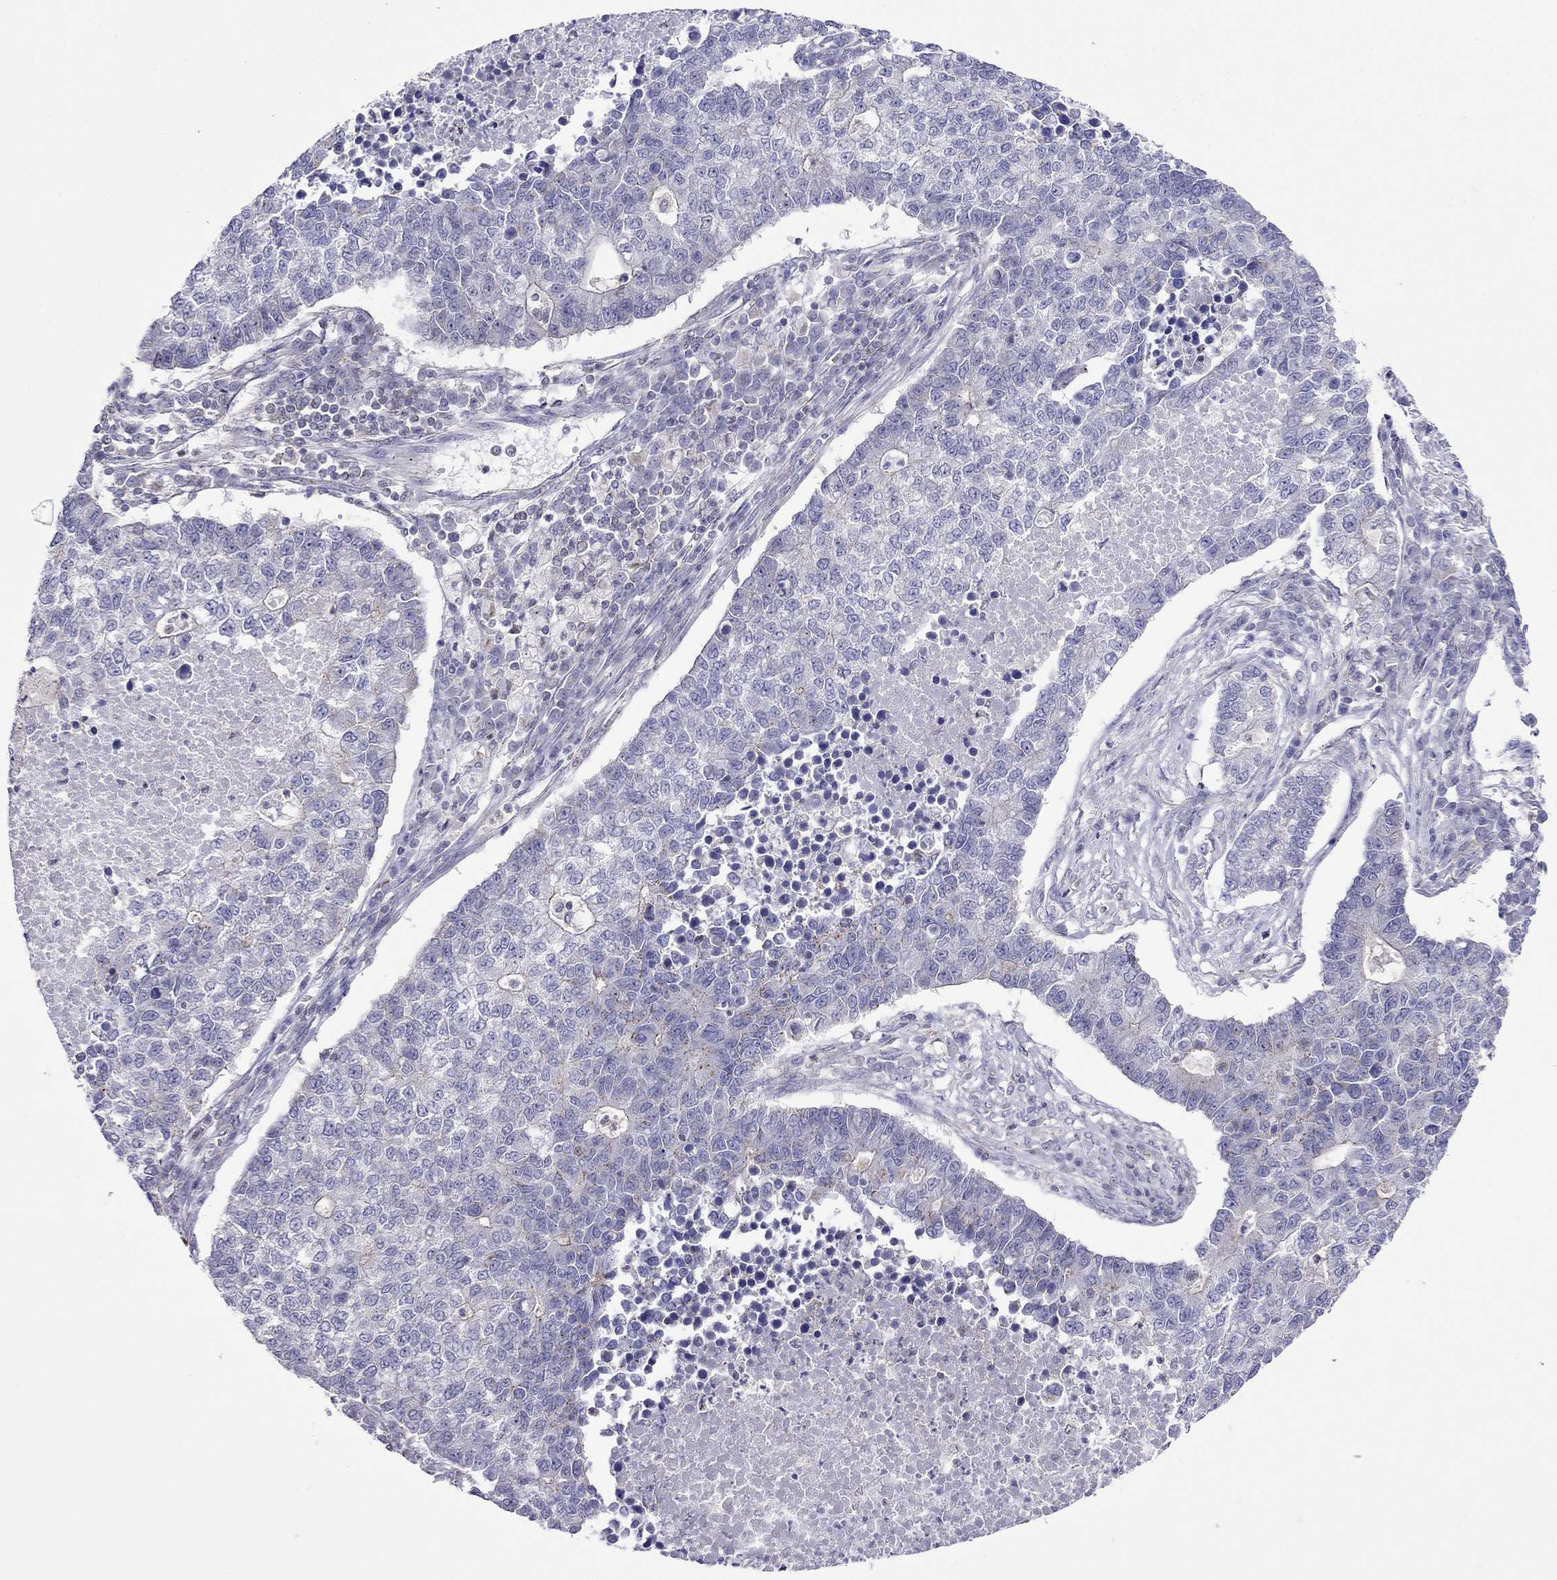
{"staining": {"intensity": "negative", "quantity": "none", "location": "none"}, "tissue": "lung cancer", "cell_type": "Tumor cells", "image_type": "cancer", "snomed": [{"axis": "morphology", "description": "Adenocarcinoma, NOS"}, {"axis": "topography", "description": "Lung"}], "caption": "This histopathology image is of lung adenocarcinoma stained with IHC to label a protein in brown with the nuclei are counter-stained blue. There is no positivity in tumor cells.", "gene": "MPZ", "patient": {"sex": "male", "age": 57}}